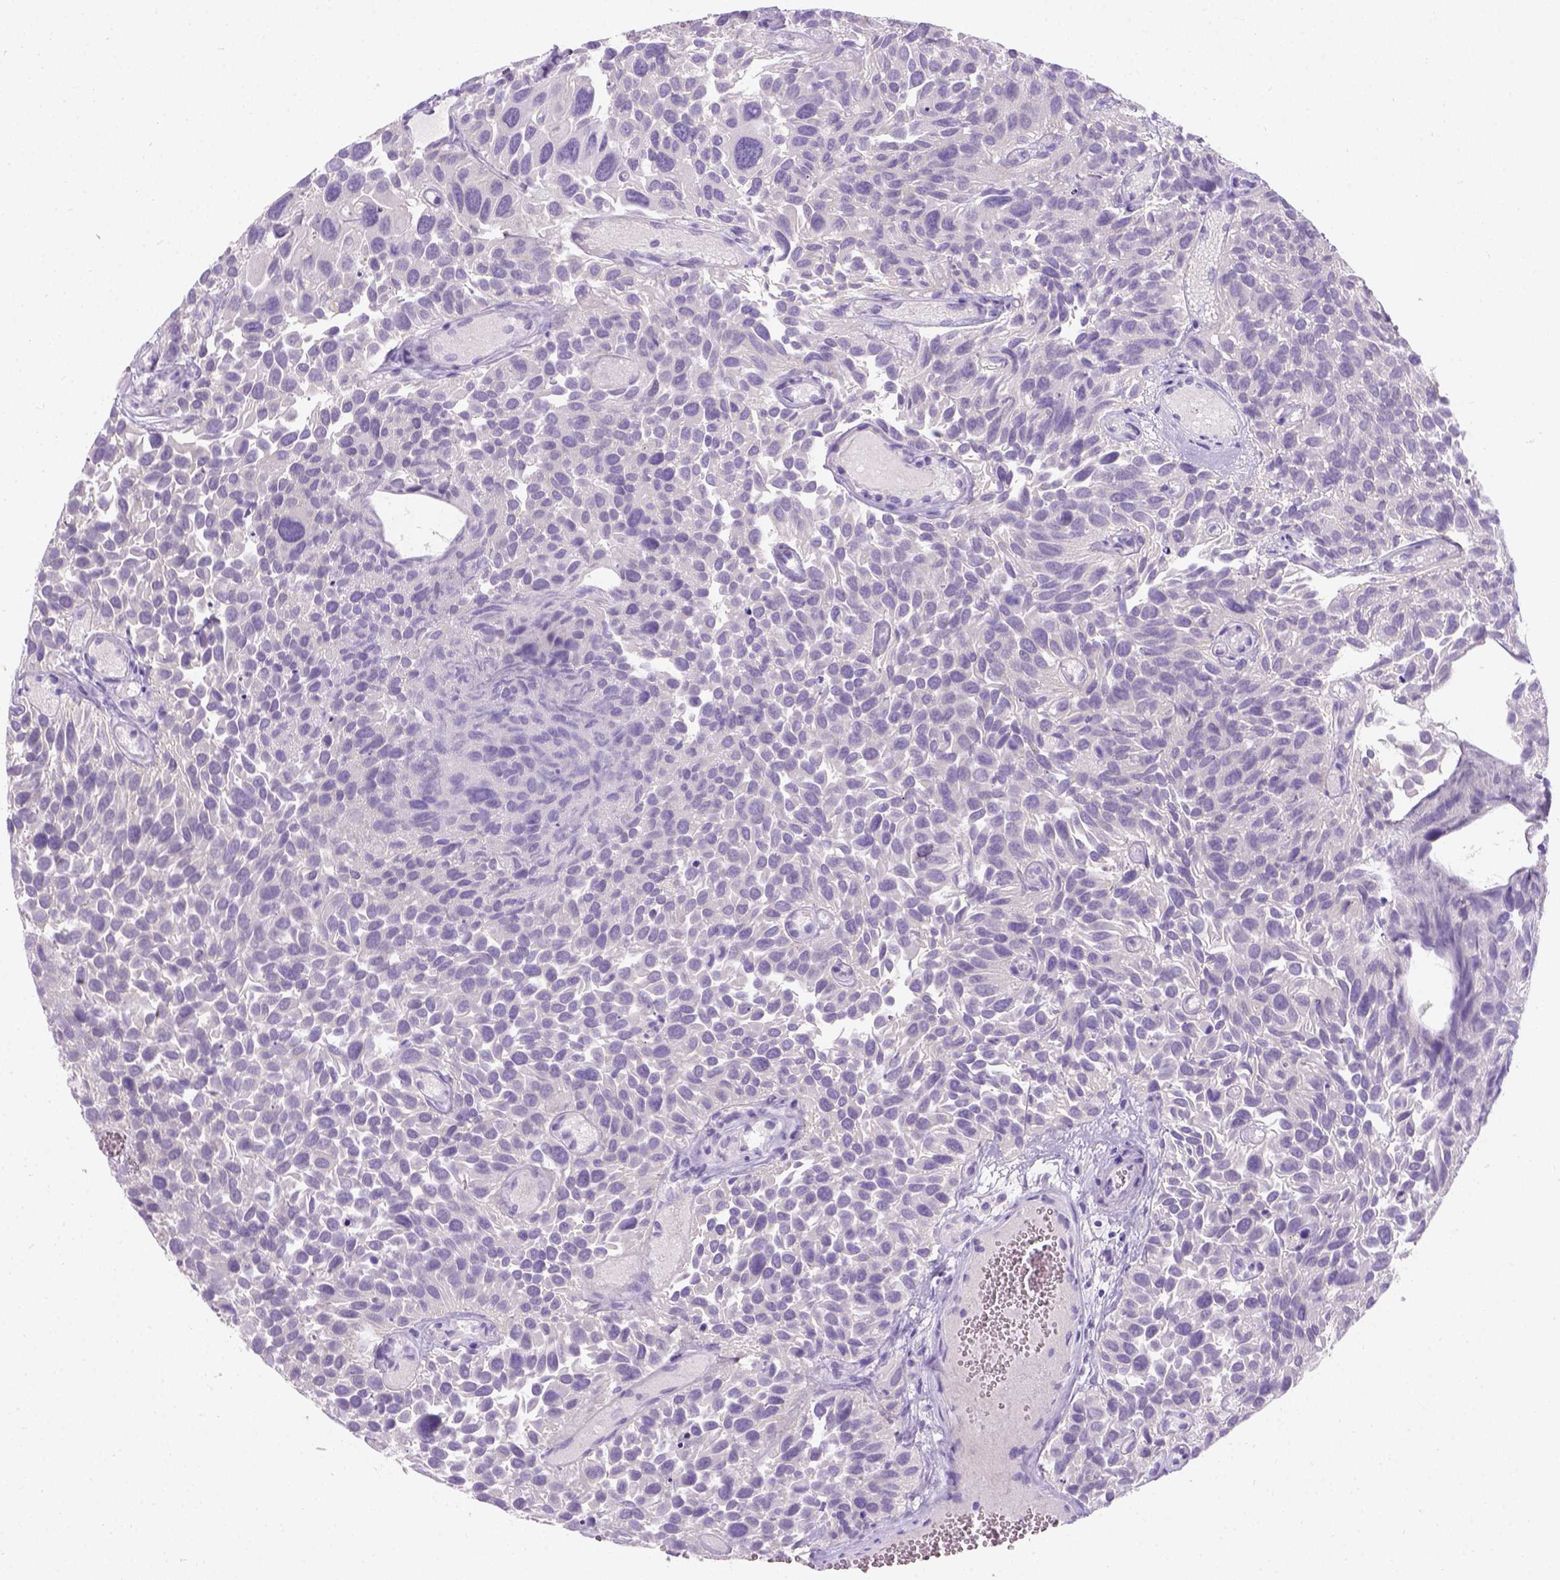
{"staining": {"intensity": "negative", "quantity": "none", "location": "none"}, "tissue": "urothelial cancer", "cell_type": "Tumor cells", "image_type": "cancer", "snomed": [{"axis": "morphology", "description": "Urothelial carcinoma, Low grade"}, {"axis": "topography", "description": "Urinary bladder"}], "caption": "Immunohistochemical staining of low-grade urothelial carcinoma demonstrates no significant expression in tumor cells.", "gene": "C20orf144", "patient": {"sex": "female", "age": 69}}